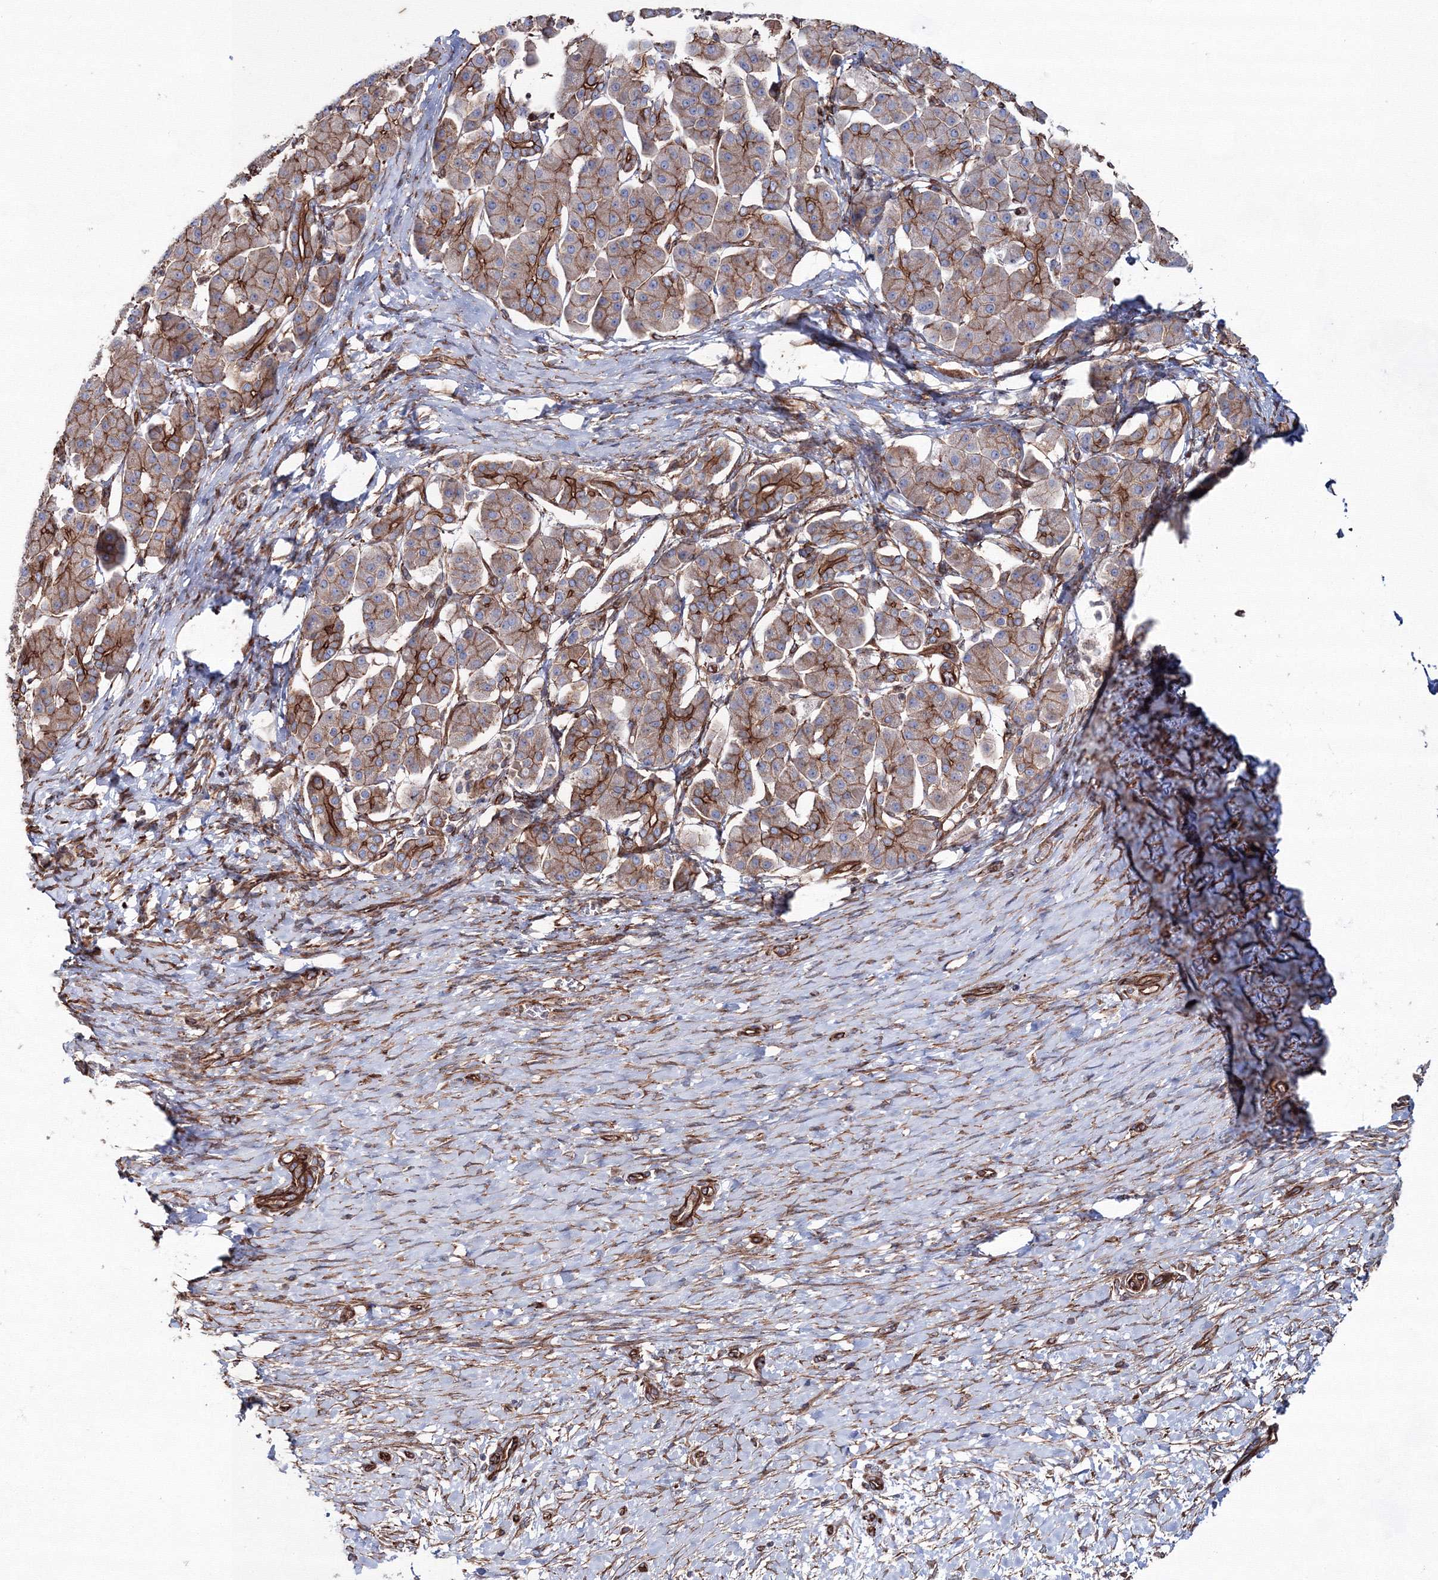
{"staining": {"intensity": "strong", "quantity": "25%-75%", "location": "cytoplasmic/membranous"}, "tissue": "pancreatic cancer", "cell_type": "Tumor cells", "image_type": "cancer", "snomed": [{"axis": "morphology", "description": "Adenocarcinoma, NOS"}, {"axis": "topography", "description": "Pancreas"}], "caption": "Immunohistochemical staining of human pancreatic cancer displays high levels of strong cytoplasmic/membranous protein positivity in about 25%-75% of tumor cells. Using DAB (3,3'-diaminobenzidine) (brown) and hematoxylin (blue) stains, captured at high magnification using brightfield microscopy.", "gene": "ANKRD37", "patient": {"sex": "male", "age": 58}}